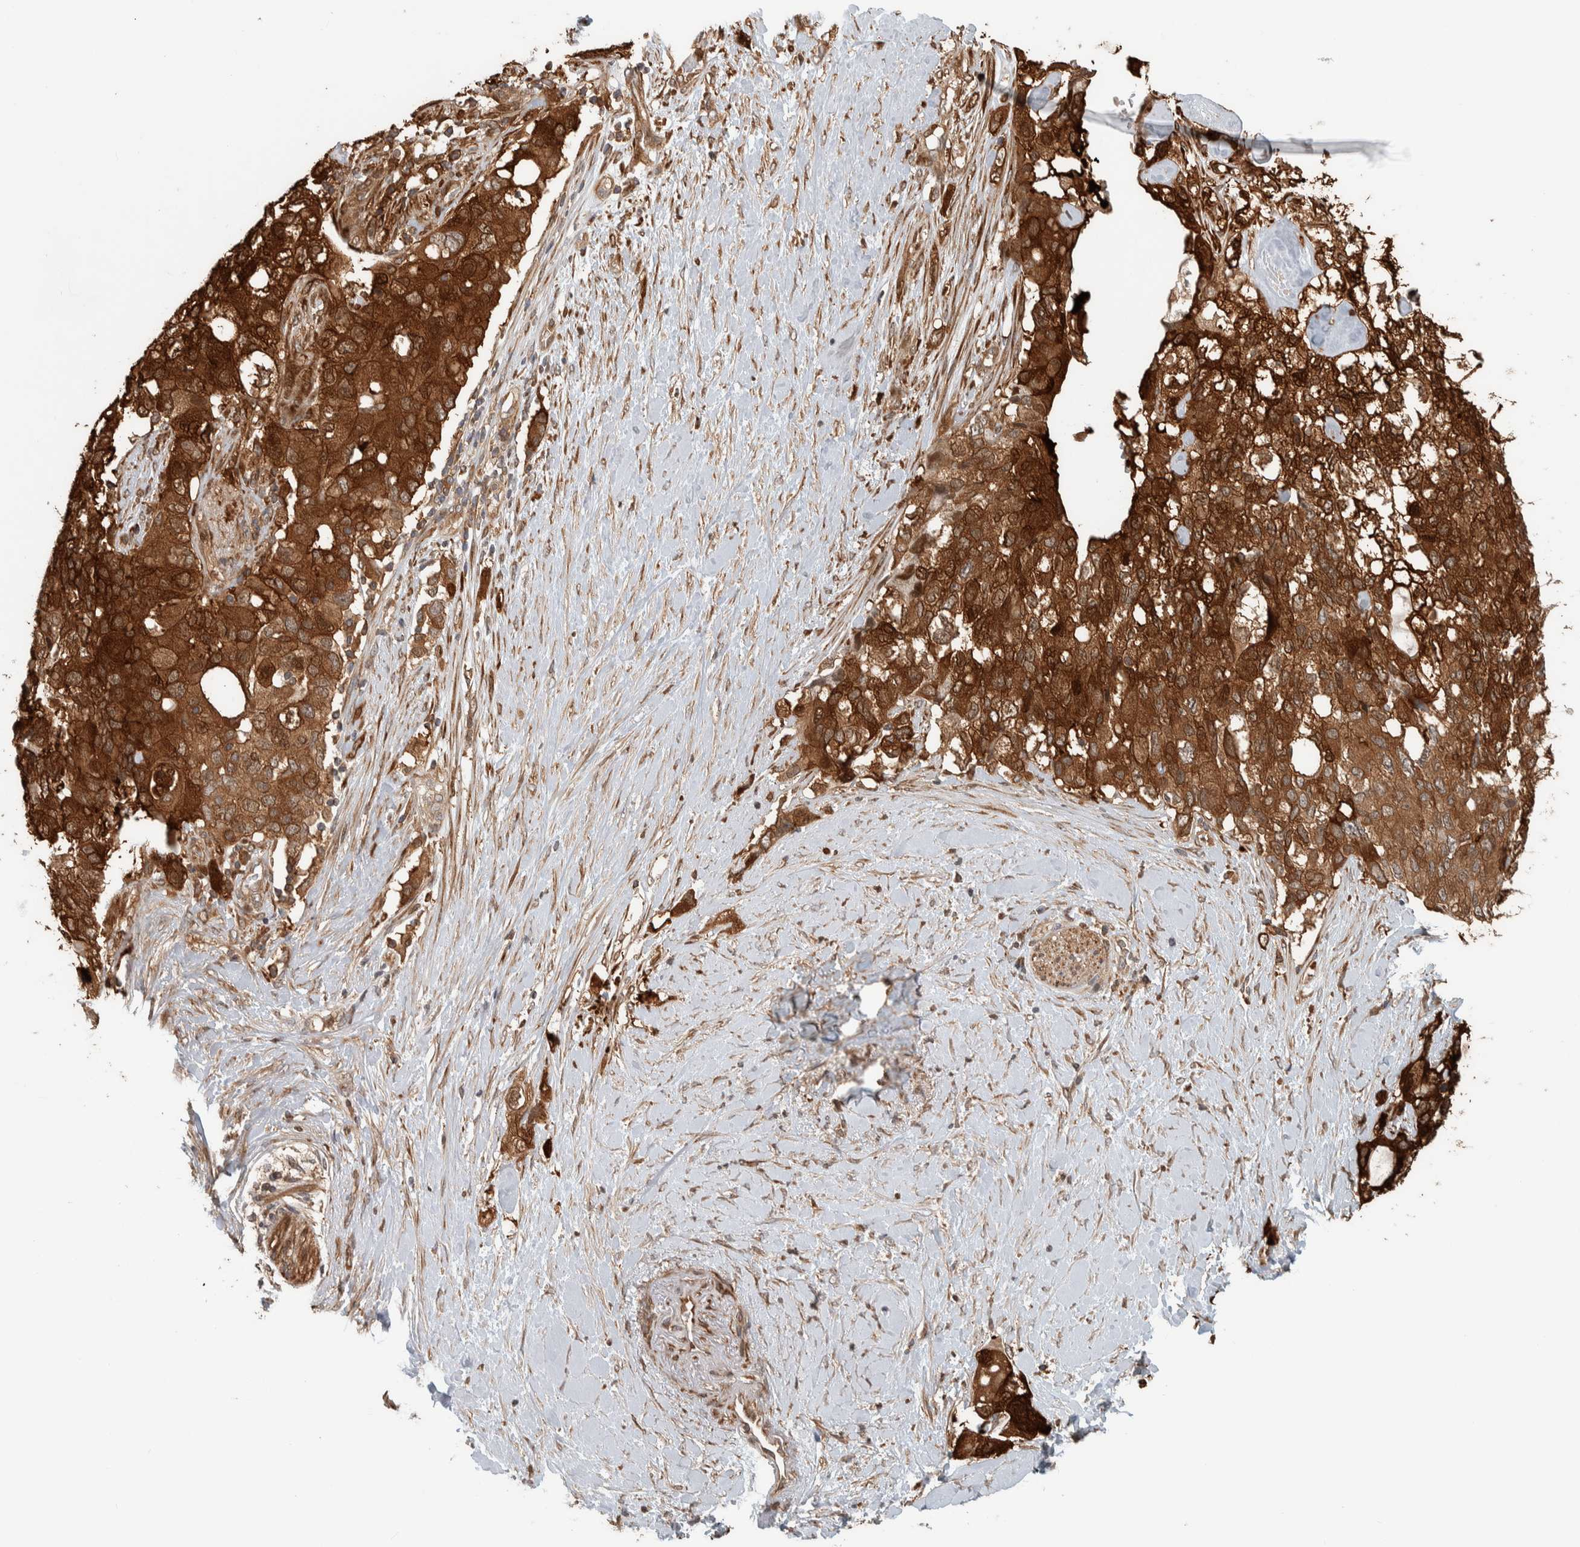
{"staining": {"intensity": "strong", "quantity": ">75%", "location": "cytoplasmic/membranous"}, "tissue": "pancreatic cancer", "cell_type": "Tumor cells", "image_type": "cancer", "snomed": [{"axis": "morphology", "description": "Adenocarcinoma, NOS"}, {"axis": "topography", "description": "Pancreas"}], "caption": "Immunohistochemical staining of adenocarcinoma (pancreatic) exhibits high levels of strong cytoplasmic/membranous expression in about >75% of tumor cells.", "gene": "CNTROB", "patient": {"sex": "female", "age": 56}}